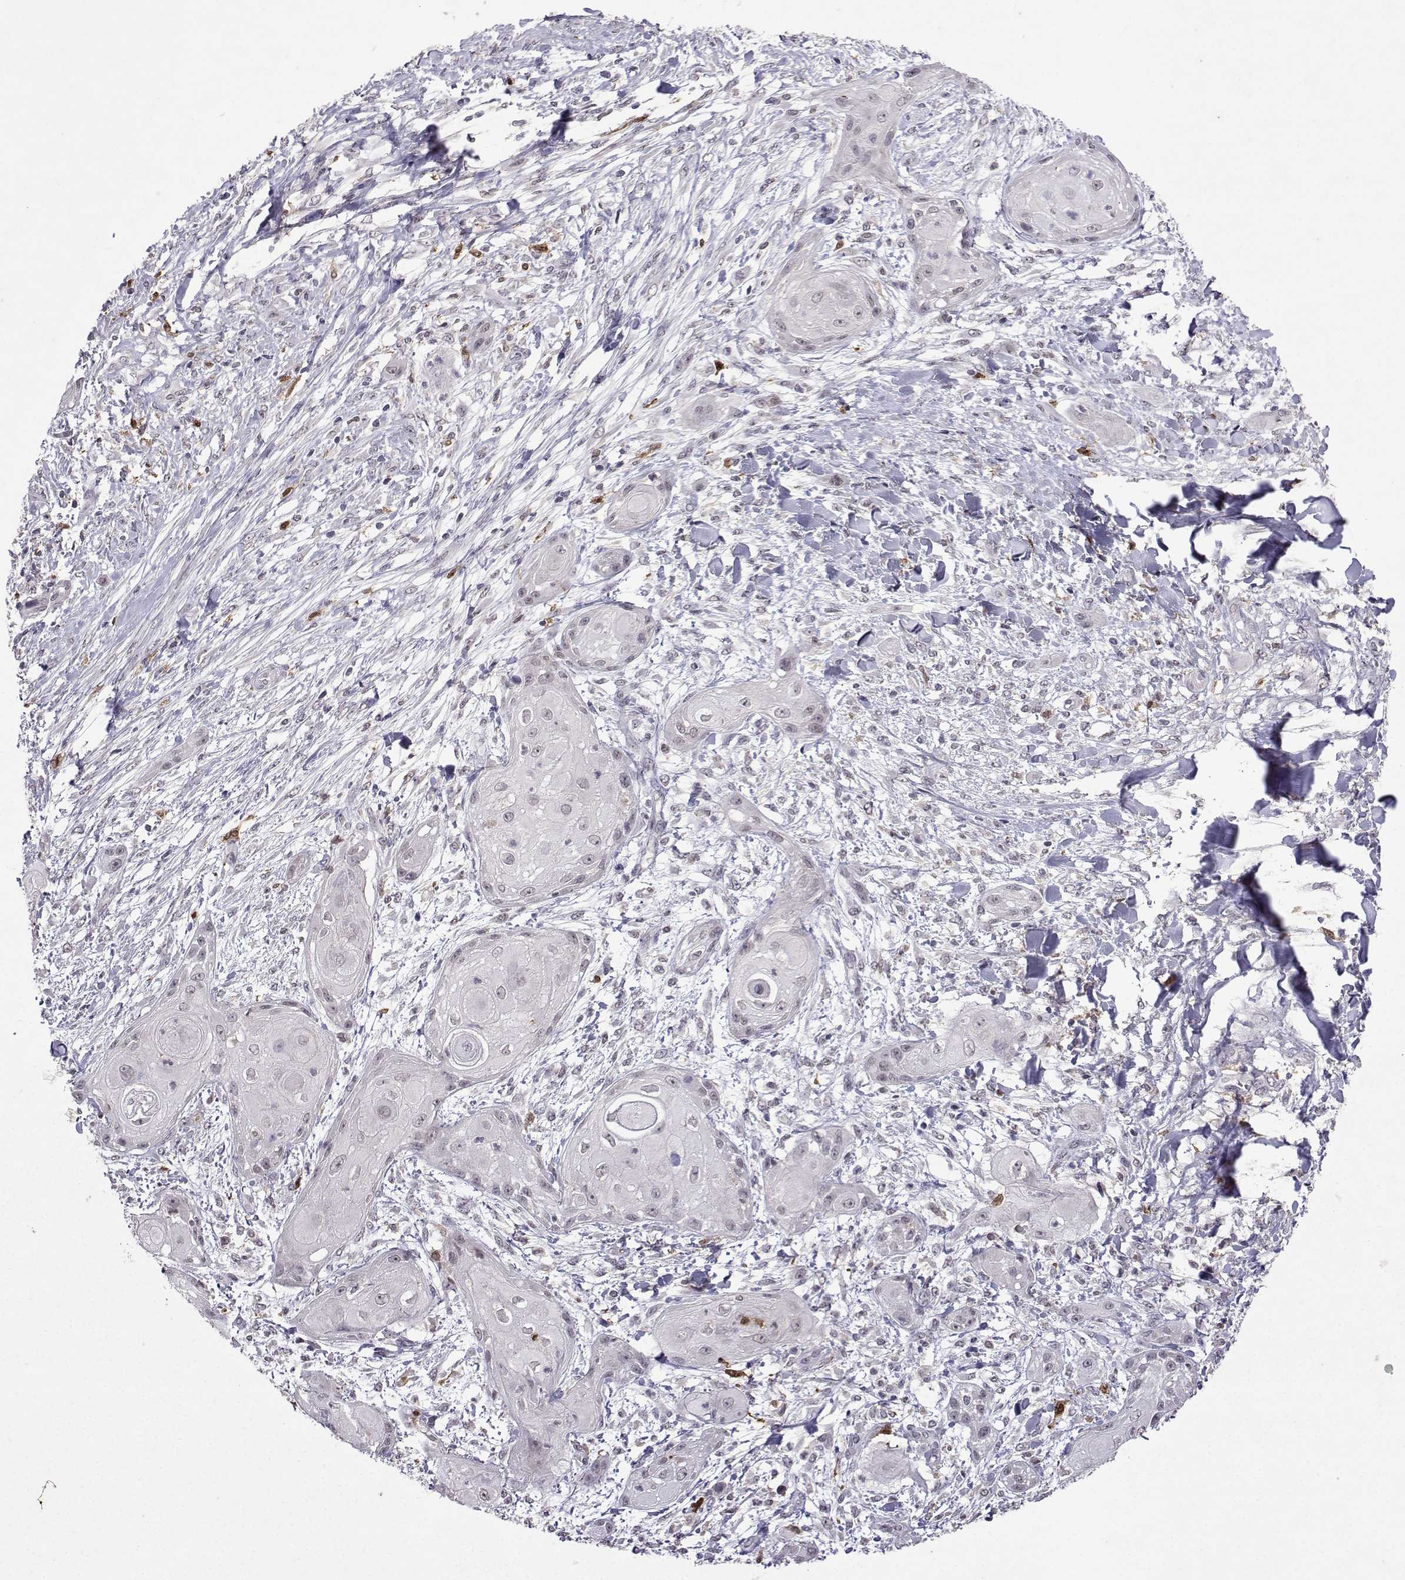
{"staining": {"intensity": "negative", "quantity": "none", "location": "none"}, "tissue": "skin cancer", "cell_type": "Tumor cells", "image_type": "cancer", "snomed": [{"axis": "morphology", "description": "Squamous cell carcinoma, NOS"}, {"axis": "topography", "description": "Skin"}], "caption": "Tumor cells are negative for brown protein staining in skin cancer.", "gene": "CCL28", "patient": {"sex": "male", "age": 62}}